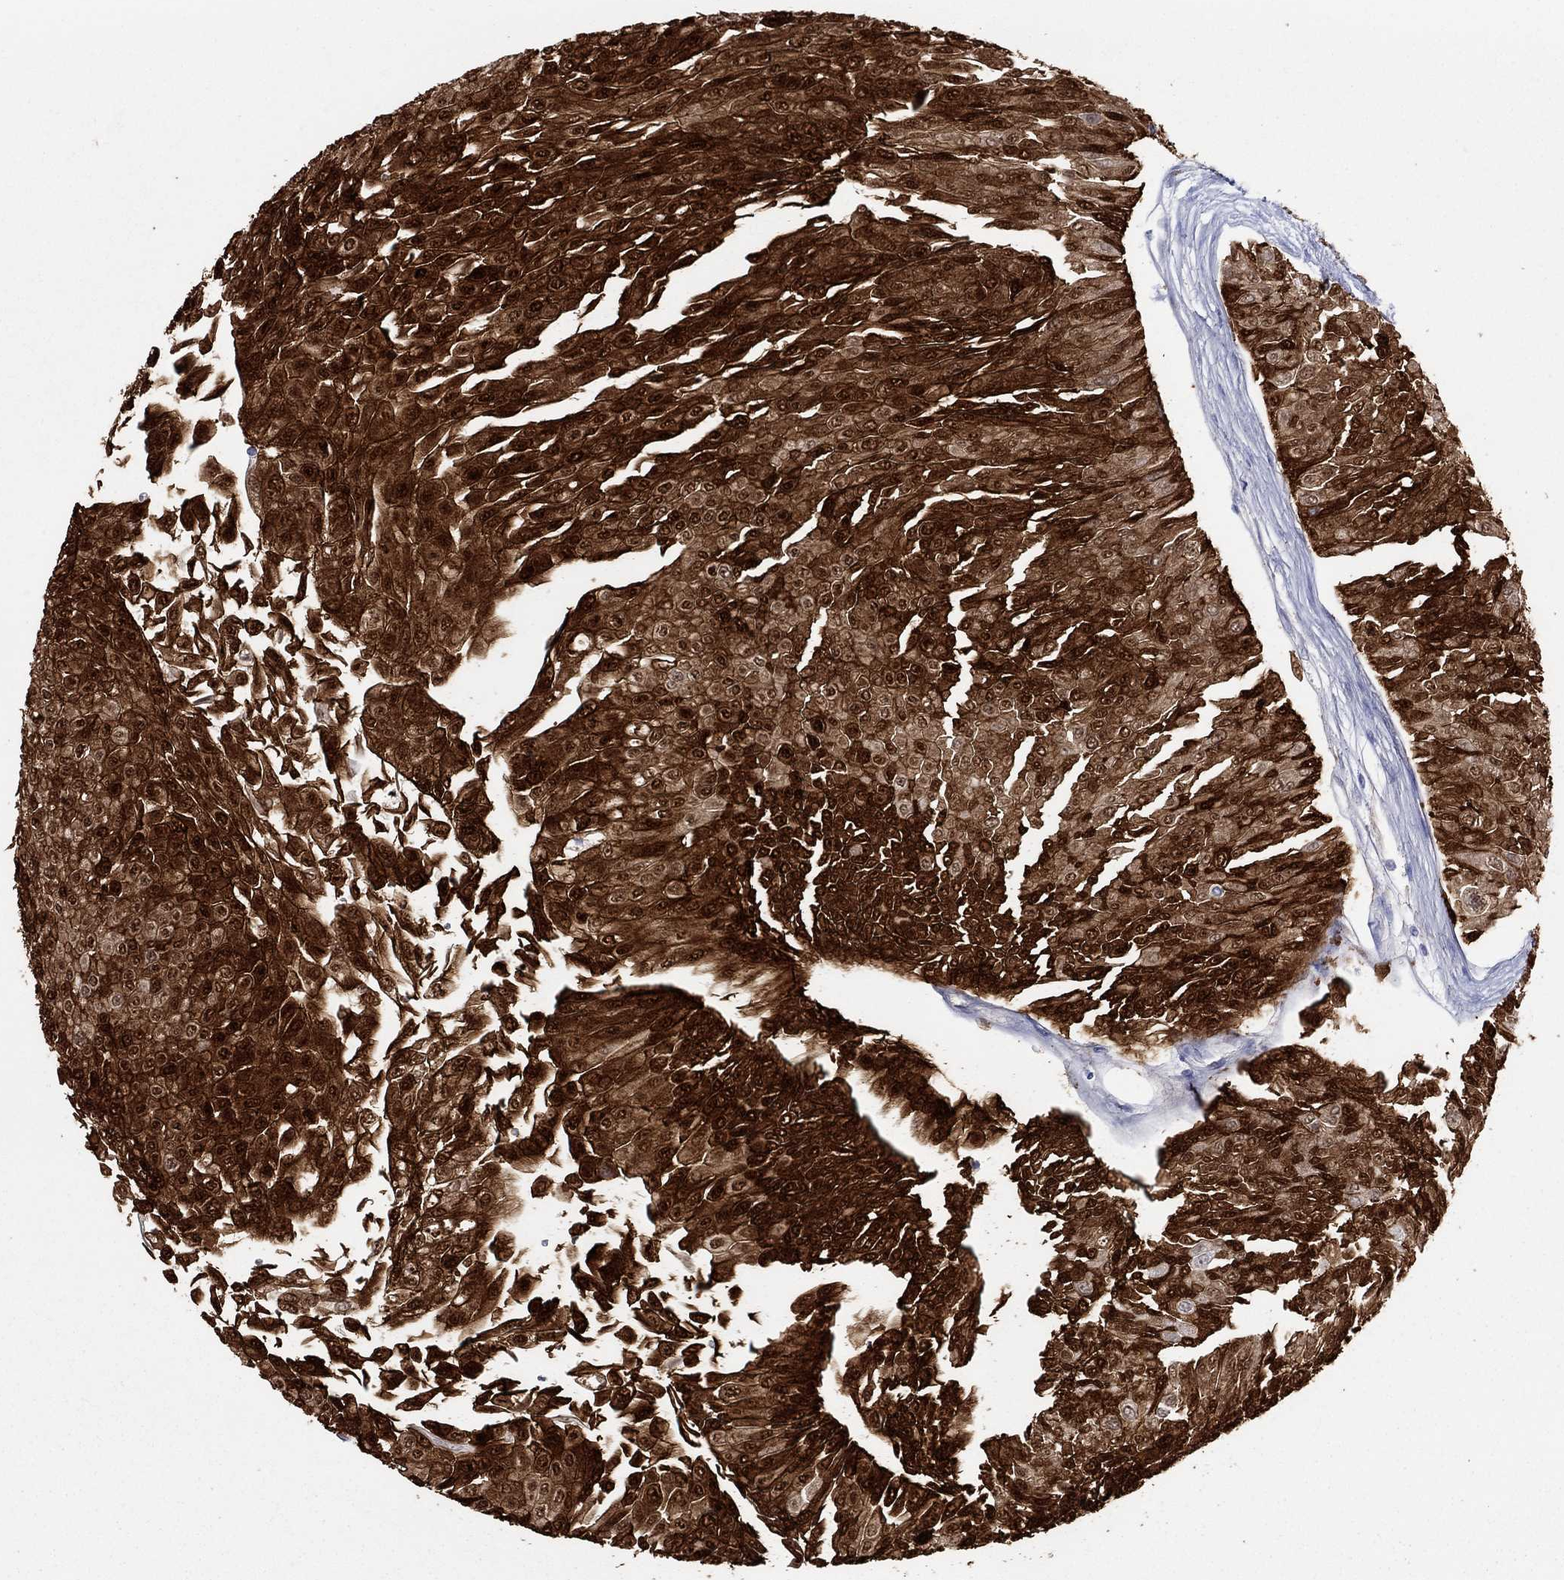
{"staining": {"intensity": "strong", "quantity": ">75%", "location": "cytoplasmic/membranous,nuclear"}, "tissue": "urothelial cancer", "cell_type": "Tumor cells", "image_type": "cancer", "snomed": [{"axis": "morphology", "description": "Urothelial carcinoma, Low grade"}, {"axis": "topography", "description": "Urinary bladder"}], "caption": "This is an image of immunohistochemistry (IHC) staining of urothelial carcinoma (low-grade), which shows strong staining in the cytoplasmic/membranous and nuclear of tumor cells.", "gene": "AKR1C2", "patient": {"sex": "male", "age": 67}}